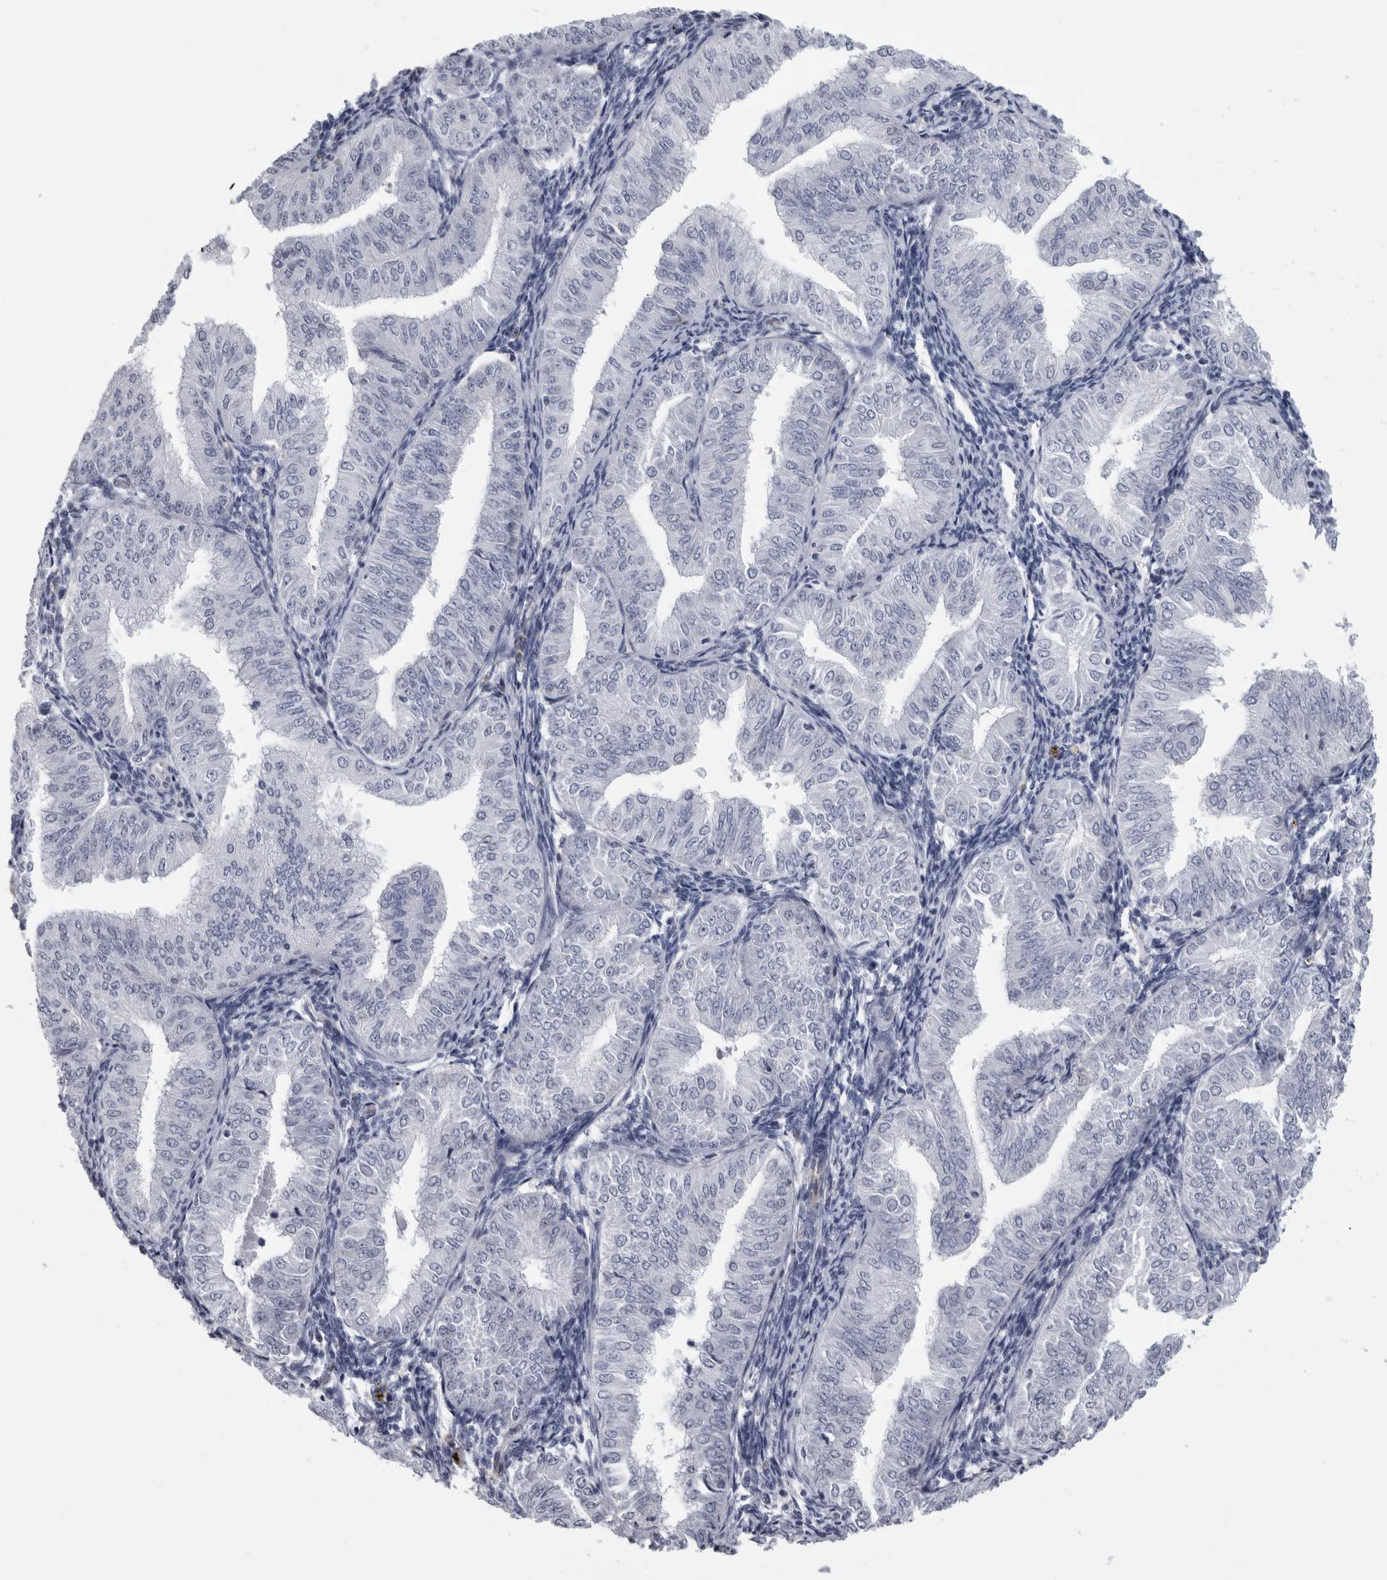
{"staining": {"intensity": "negative", "quantity": "none", "location": "none"}, "tissue": "endometrial cancer", "cell_type": "Tumor cells", "image_type": "cancer", "snomed": [{"axis": "morphology", "description": "Normal tissue, NOS"}, {"axis": "morphology", "description": "Adenocarcinoma, NOS"}, {"axis": "topography", "description": "Endometrium"}], "caption": "Image shows no significant protein staining in tumor cells of endometrial cancer (adenocarcinoma).", "gene": "ACOT7", "patient": {"sex": "female", "age": 53}}